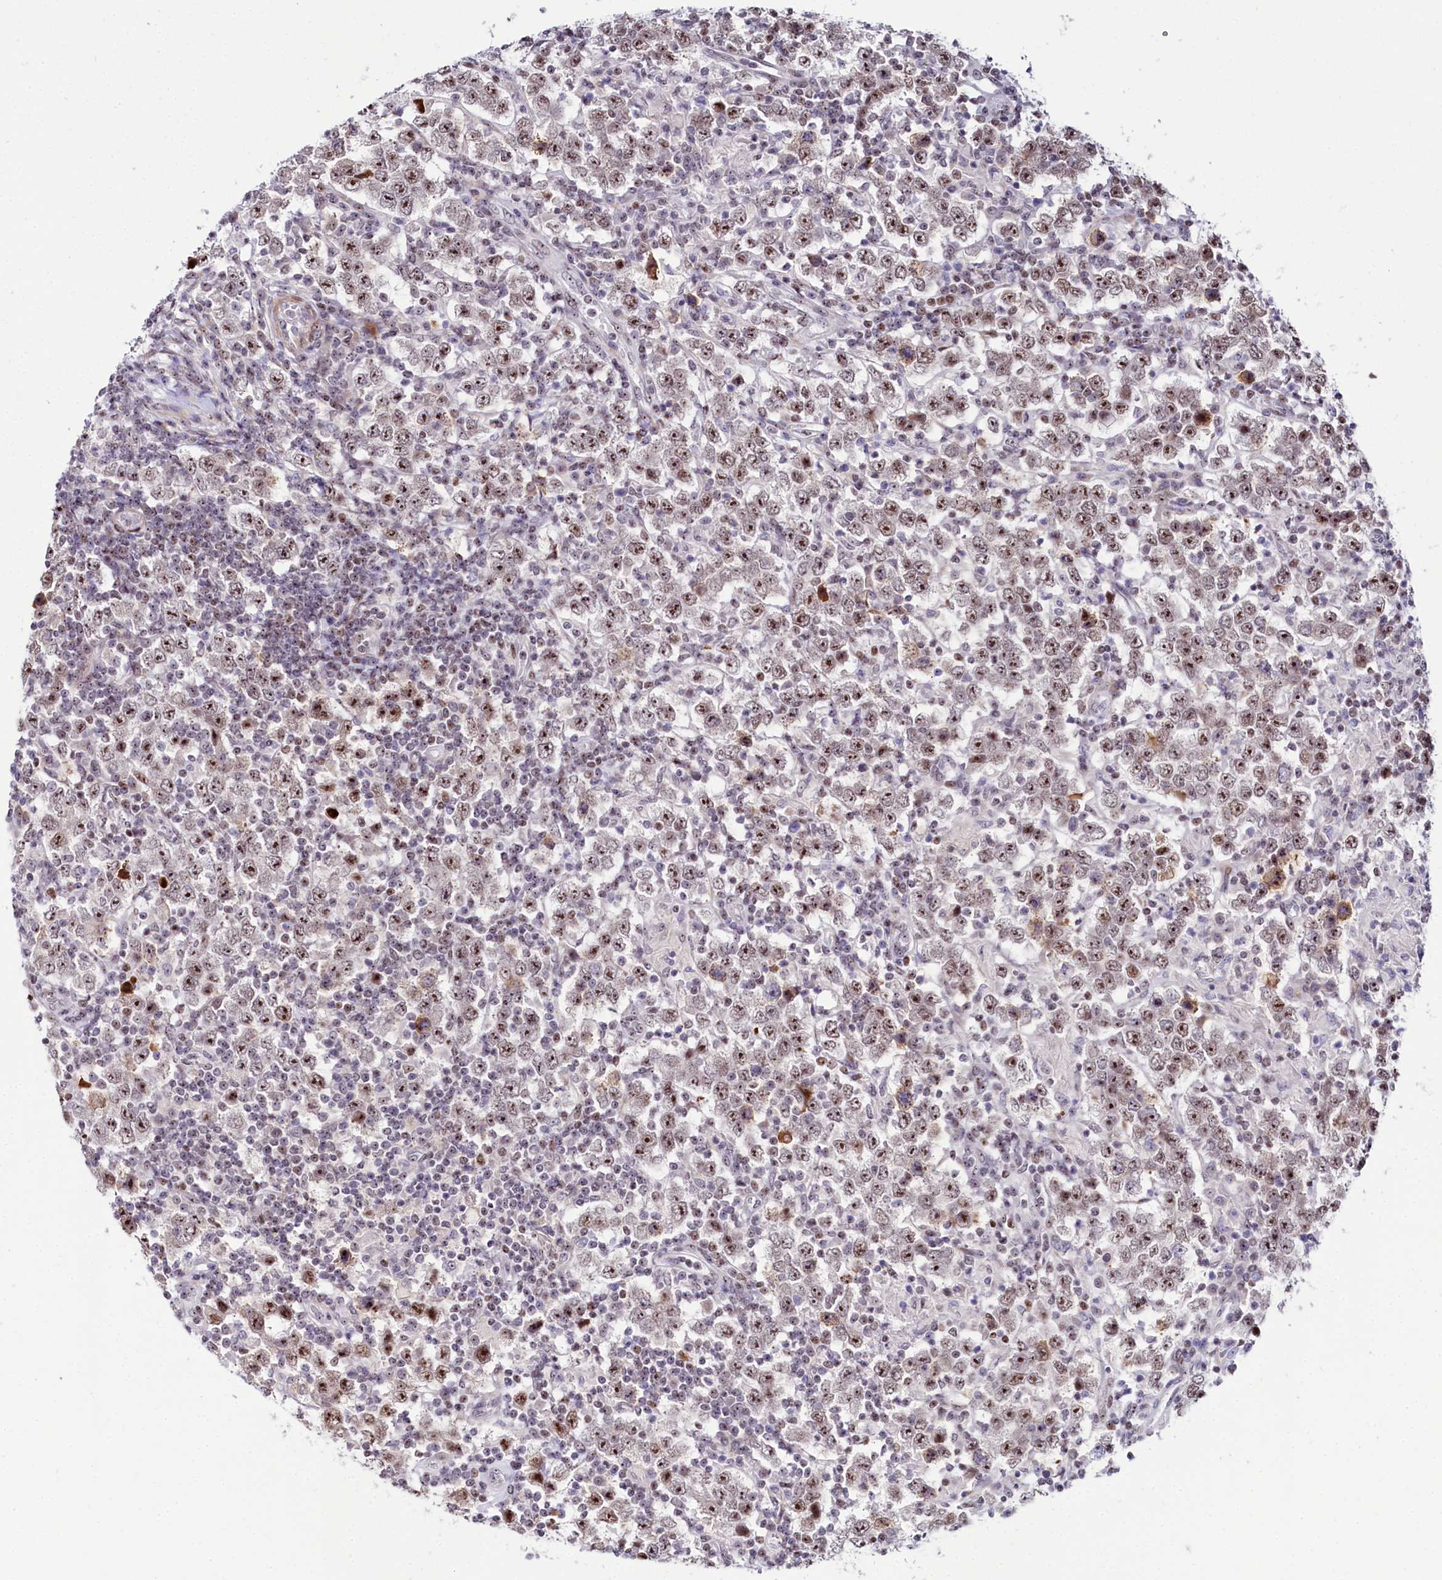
{"staining": {"intensity": "moderate", "quantity": ">75%", "location": "nuclear"}, "tissue": "testis cancer", "cell_type": "Tumor cells", "image_type": "cancer", "snomed": [{"axis": "morphology", "description": "Normal tissue, NOS"}, {"axis": "morphology", "description": "Urothelial carcinoma, High grade"}, {"axis": "morphology", "description": "Seminoma, NOS"}, {"axis": "morphology", "description": "Carcinoma, Embryonal, NOS"}, {"axis": "topography", "description": "Urinary bladder"}, {"axis": "topography", "description": "Testis"}], "caption": "About >75% of tumor cells in testis seminoma reveal moderate nuclear protein staining as visualized by brown immunohistochemical staining.", "gene": "TCOF1", "patient": {"sex": "male", "age": 41}}